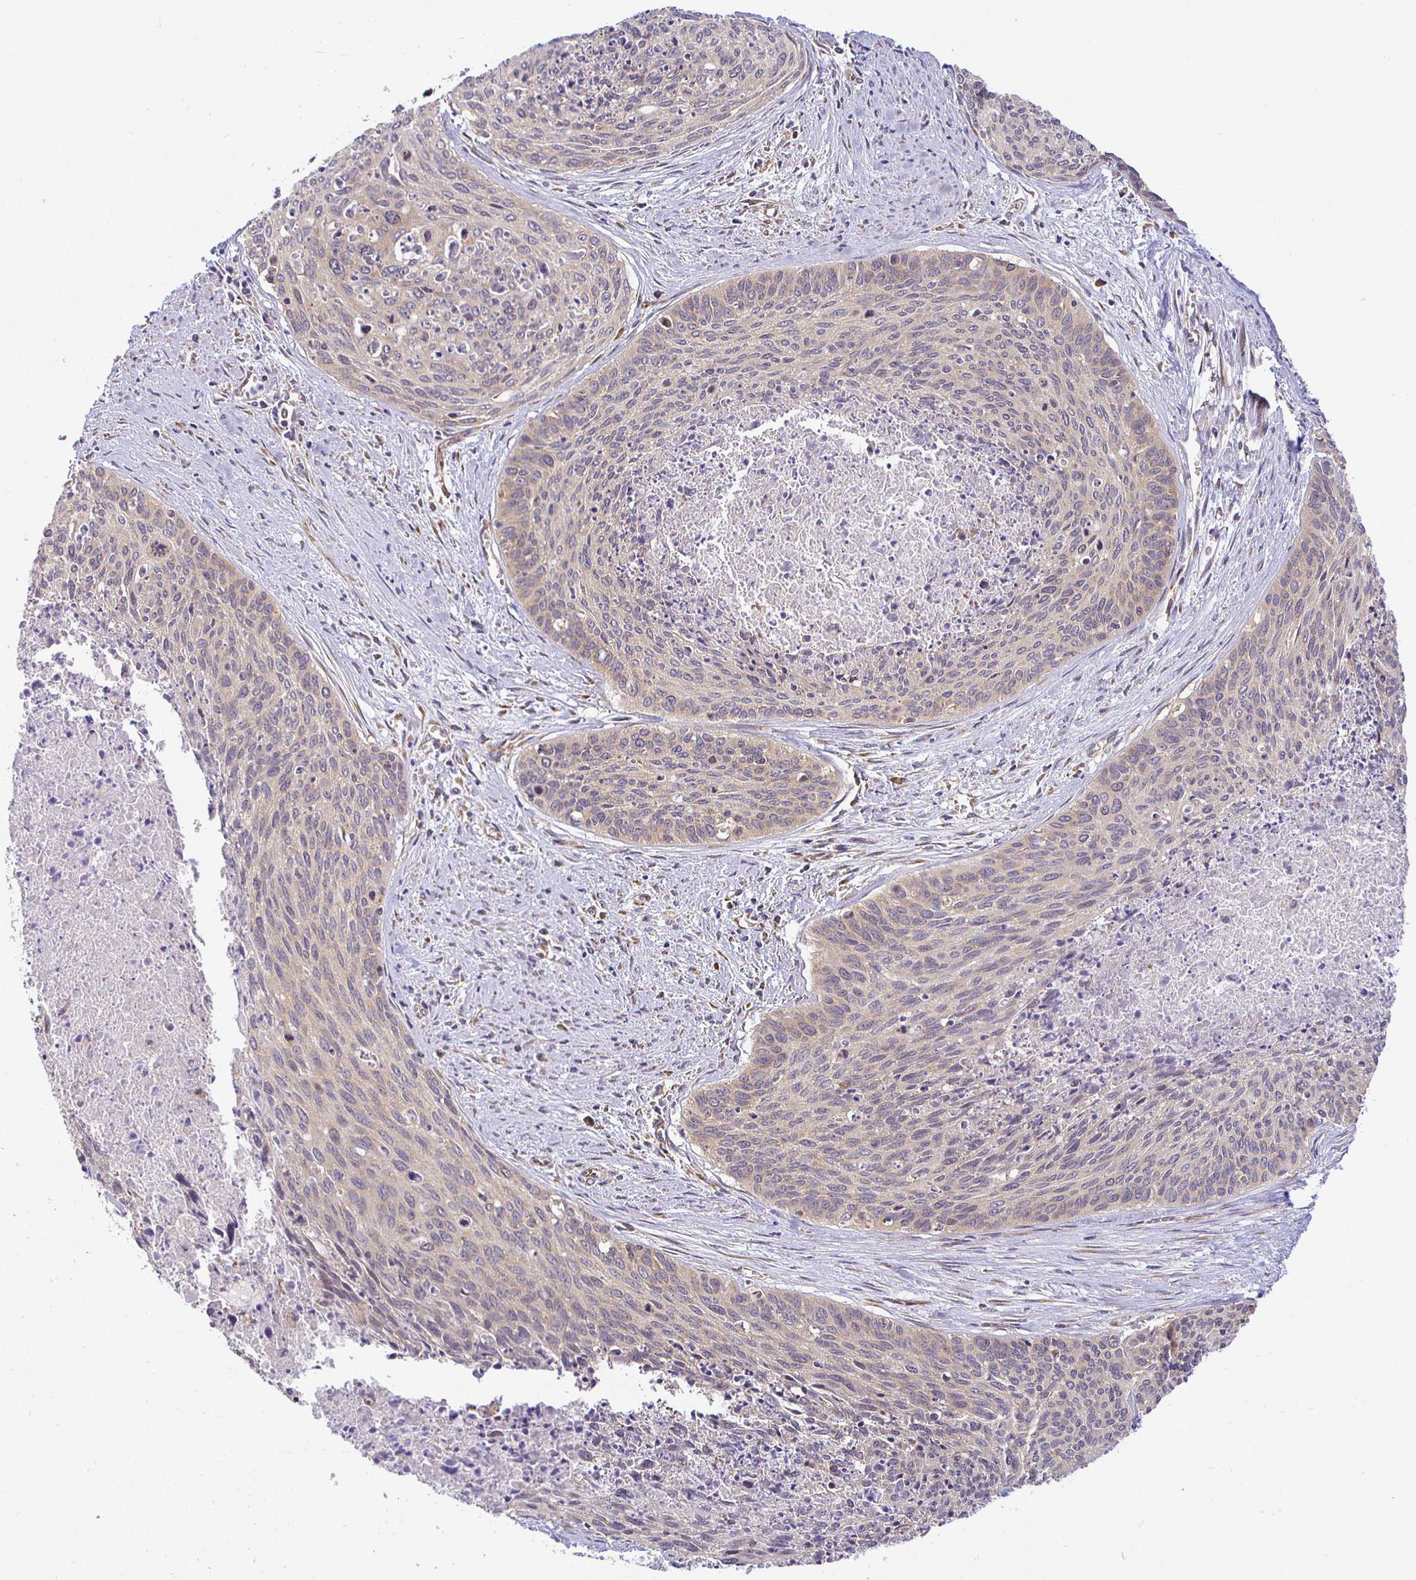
{"staining": {"intensity": "weak", "quantity": ">75%", "location": "cytoplasmic/membranous"}, "tissue": "cervical cancer", "cell_type": "Tumor cells", "image_type": "cancer", "snomed": [{"axis": "morphology", "description": "Squamous cell carcinoma, NOS"}, {"axis": "topography", "description": "Cervix"}], "caption": "Immunohistochemistry micrograph of neoplastic tissue: human squamous cell carcinoma (cervical) stained using immunohistochemistry (IHC) demonstrates low levels of weak protein expression localized specifically in the cytoplasmic/membranous of tumor cells, appearing as a cytoplasmic/membranous brown color.", "gene": "IRAK1", "patient": {"sex": "female", "age": 55}}